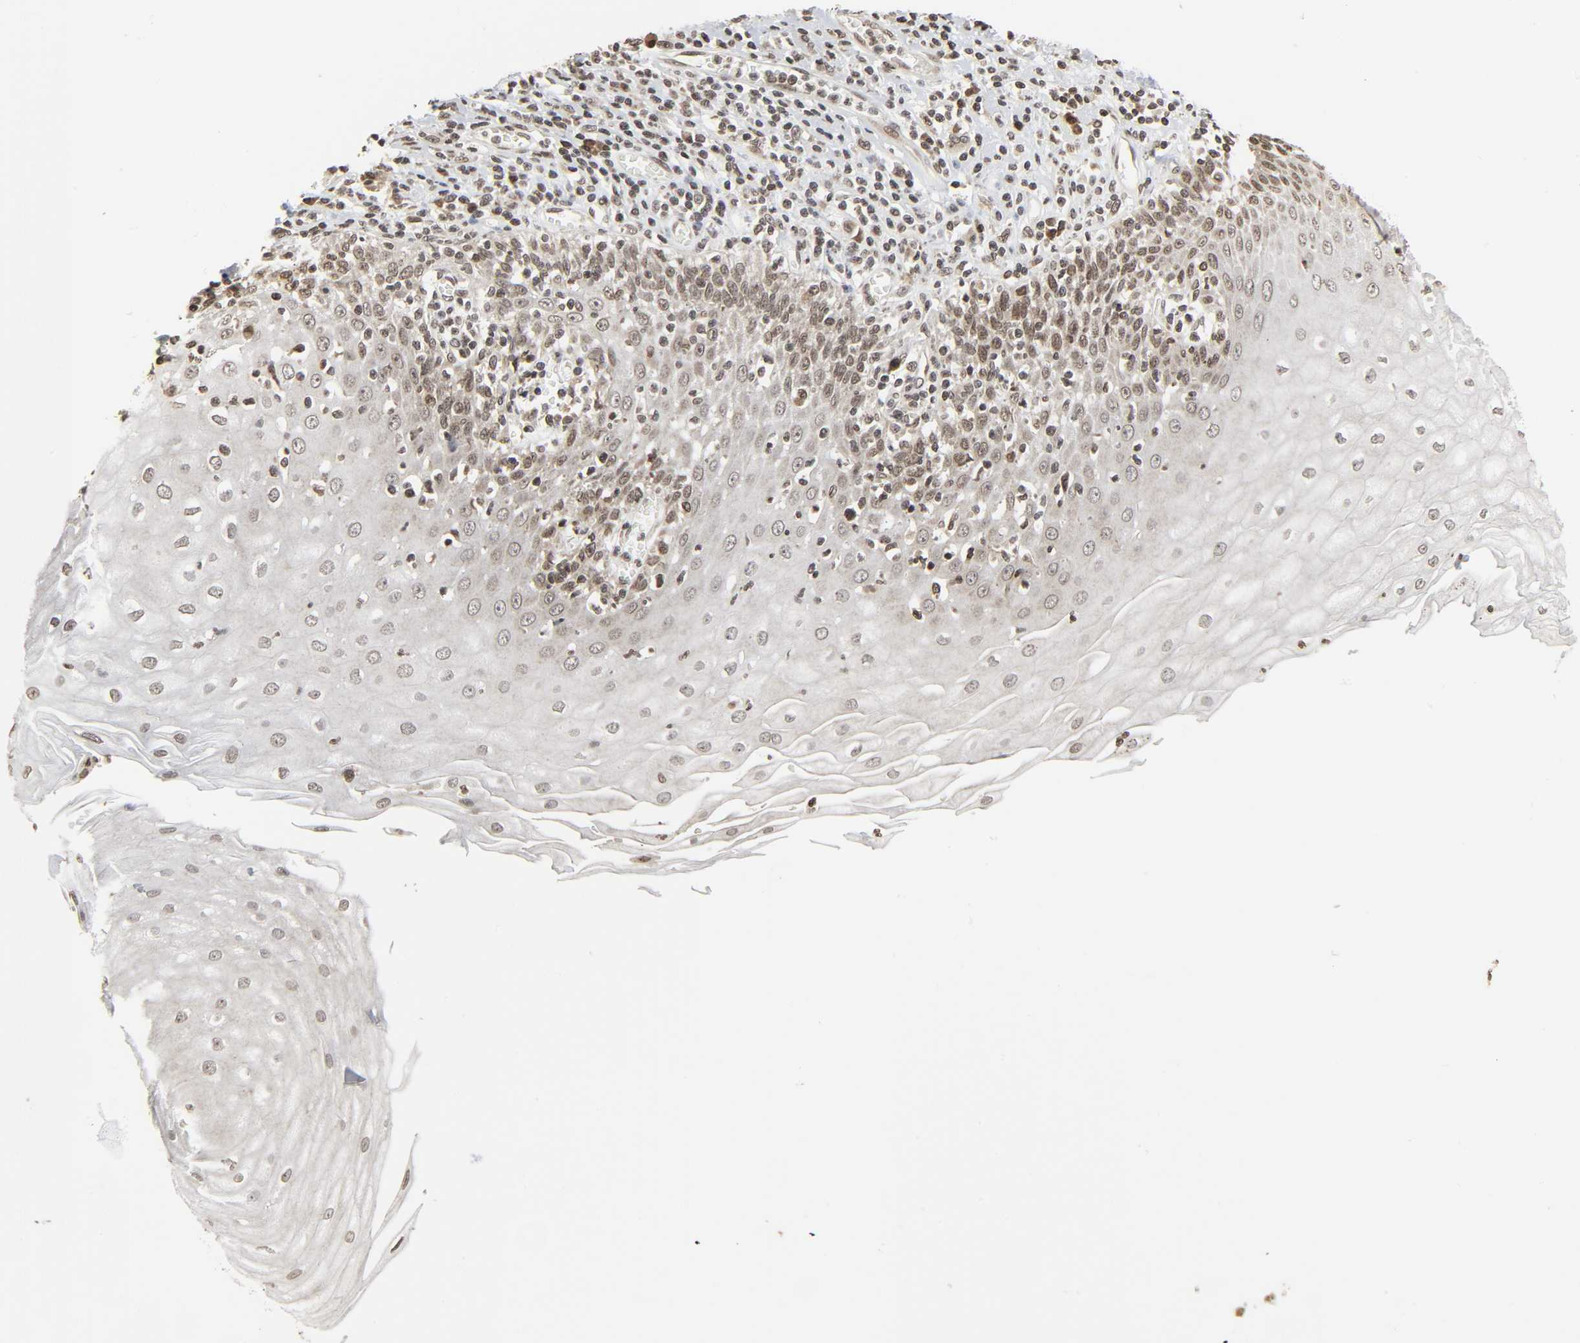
{"staining": {"intensity": "weak", "quantity": "25%-75%", "location": "nuclear"}, "tissue": "esophagus", "cell_type": "Squamous epithelial cells", "image_type": "normal", "snomed": [{"axis": "morphology", "description": "Normal tissue, NOS"}, {"axis": "morphology", "description": "Squamous cell carcinoma, NOS"}, {"axis": "topography", "description": "Esophagus"}], "caption": "Squamous epithelial cells exhibit low levels of weak nuclear positivity in about 25%-75% of cells in normal esophagus. The staining was performed using DAB (3,3'-diaminobenzidine) to visualize the protein expression in brown, while the nuclei were stained in blue with hematoxylin (Magnification: 20x).", "gene": "XRCC1", "patient": {"sex": "male", "age": 65}}